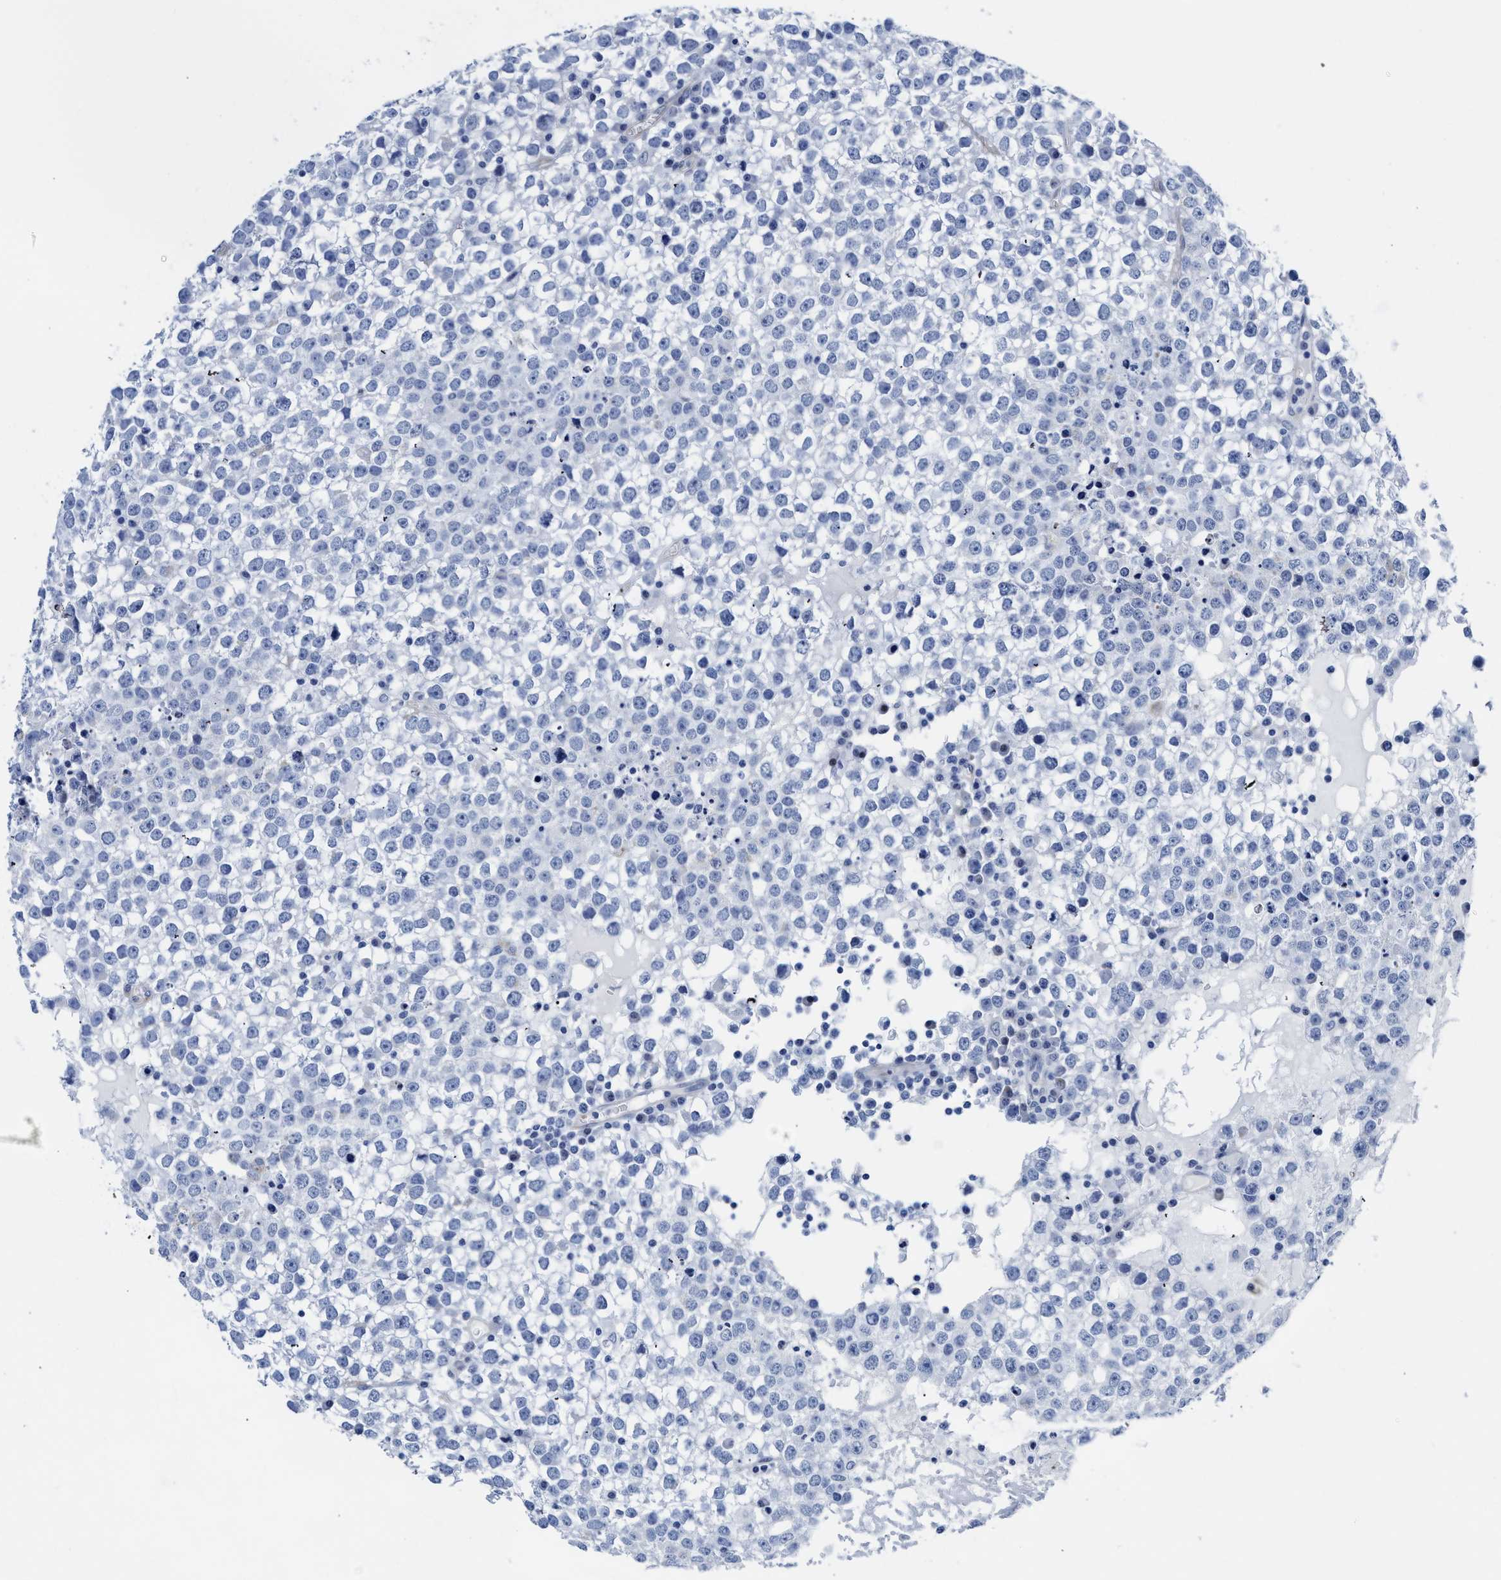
{"staining": {"intensity": "negative", "quantity": "none", "location": "none"}, "tissue": "testis cancer", "cell_type": "Tumor cells", "image_type": "cancer", "snomed": [{"axis": "morphology", "description": "Seminoma, NOS"}, {"axis": "topography", "description": "Testis"}], "caption": "DAB (3,3'-diaminobenzidine) immunohistochemical staining of human testis seminoma exhibits no significant staining in tumor cells.", "gene": "KCNMB3", "patient": {"sex": "male", "age": 65}}